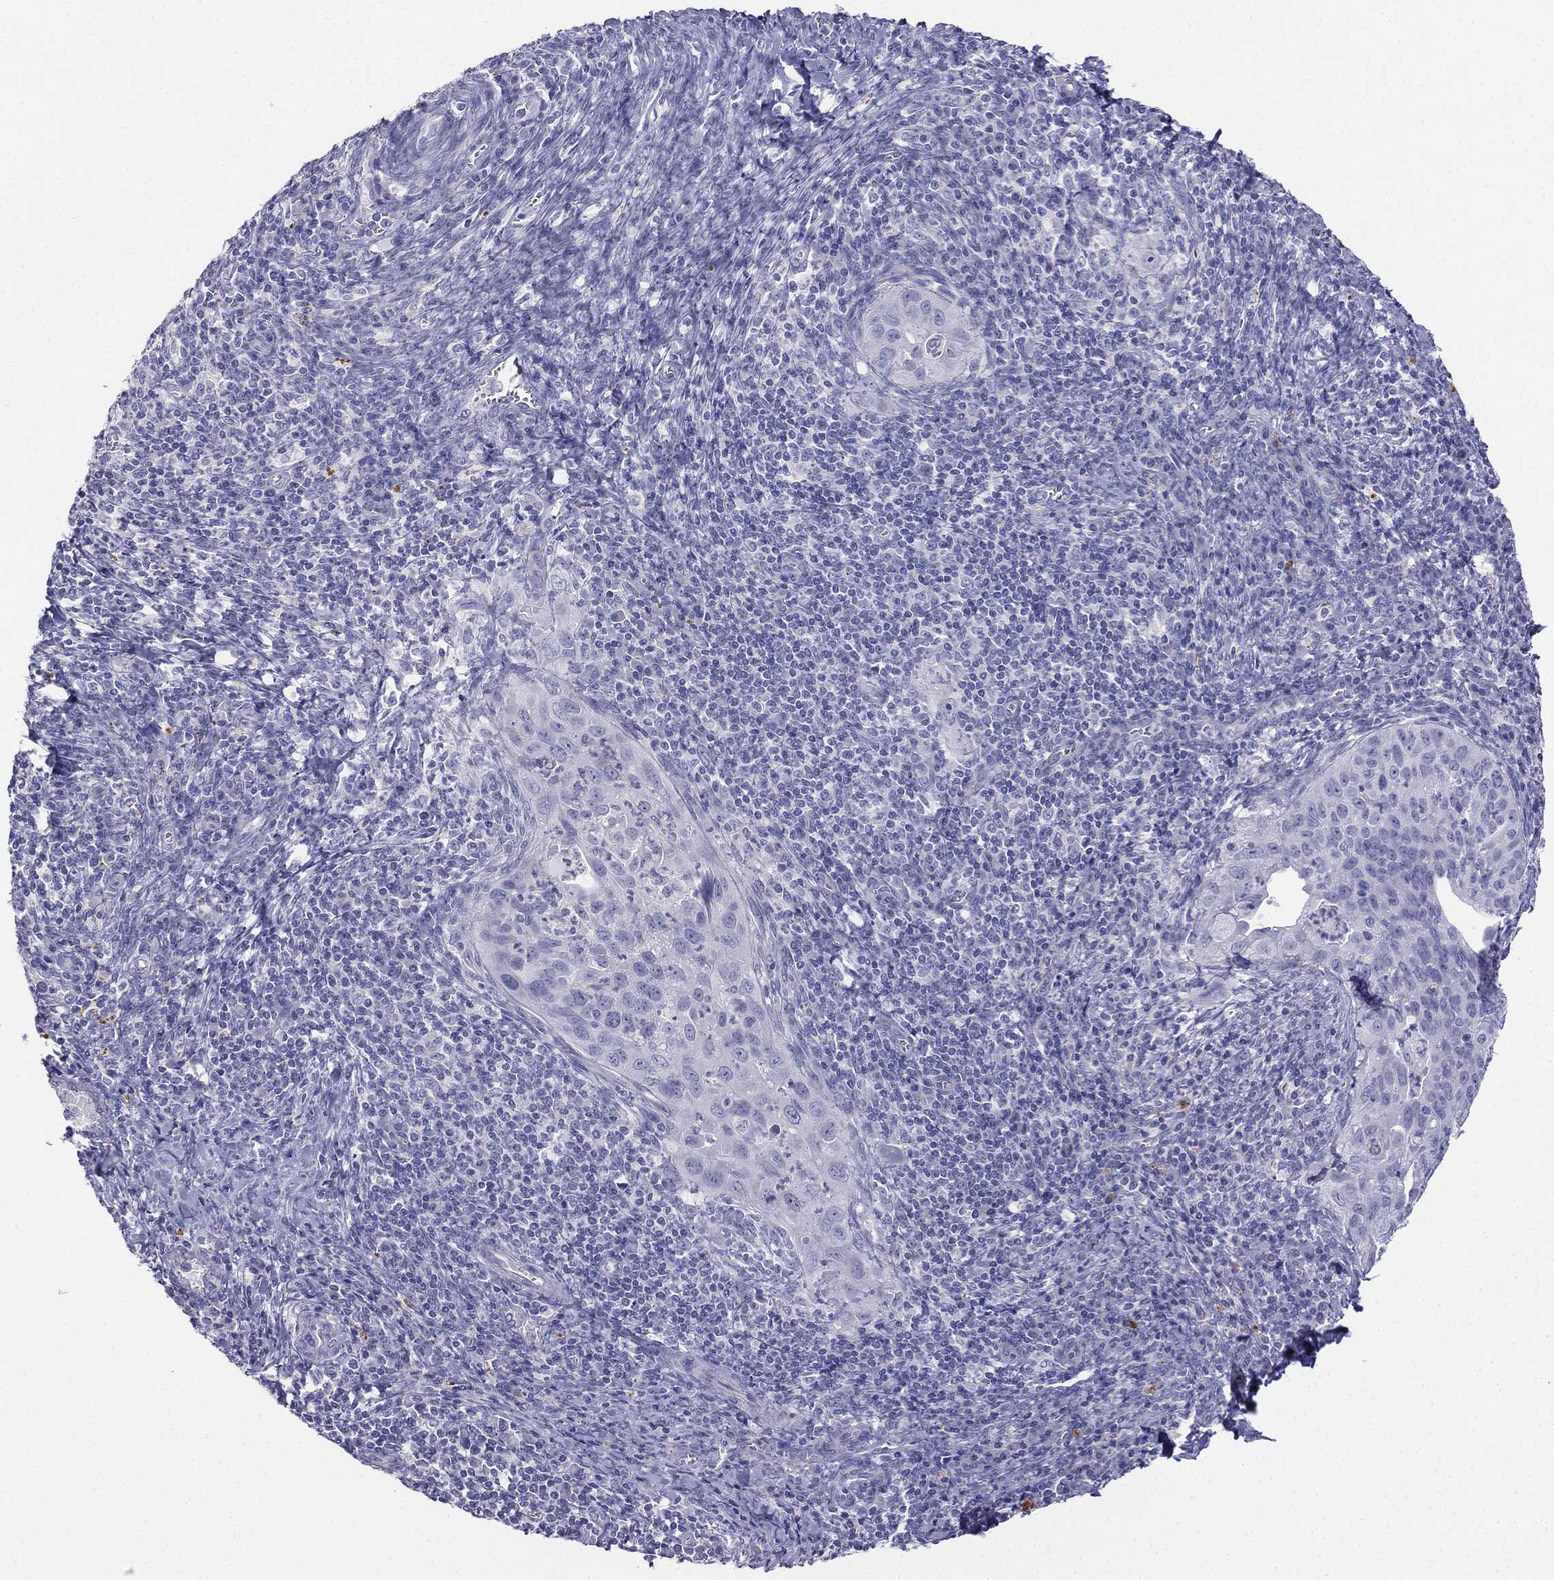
{"staining": {"intensity": "negative", "quantity": "none", "location": "none"}, "tissue": "cervical cancer", "cell_type": "Tumor cells", "image_type": "cancer", "snomed": [{"axis": "morphology", "description": "Squamous cell carcinoma, NOS"}, {"axis": "topography", "description": "Cervix"}], "caption": "High magnification brightfield microscopy of cervical squamous cell carcinoma stained with DAB (3,3'-diaminobenzidine) (brown) and counterstained with hematoxylin (blue): tumor cells show no significant staining.", "gene": "ALOXE3", "patient": {"sex": "female", "age": 26}}